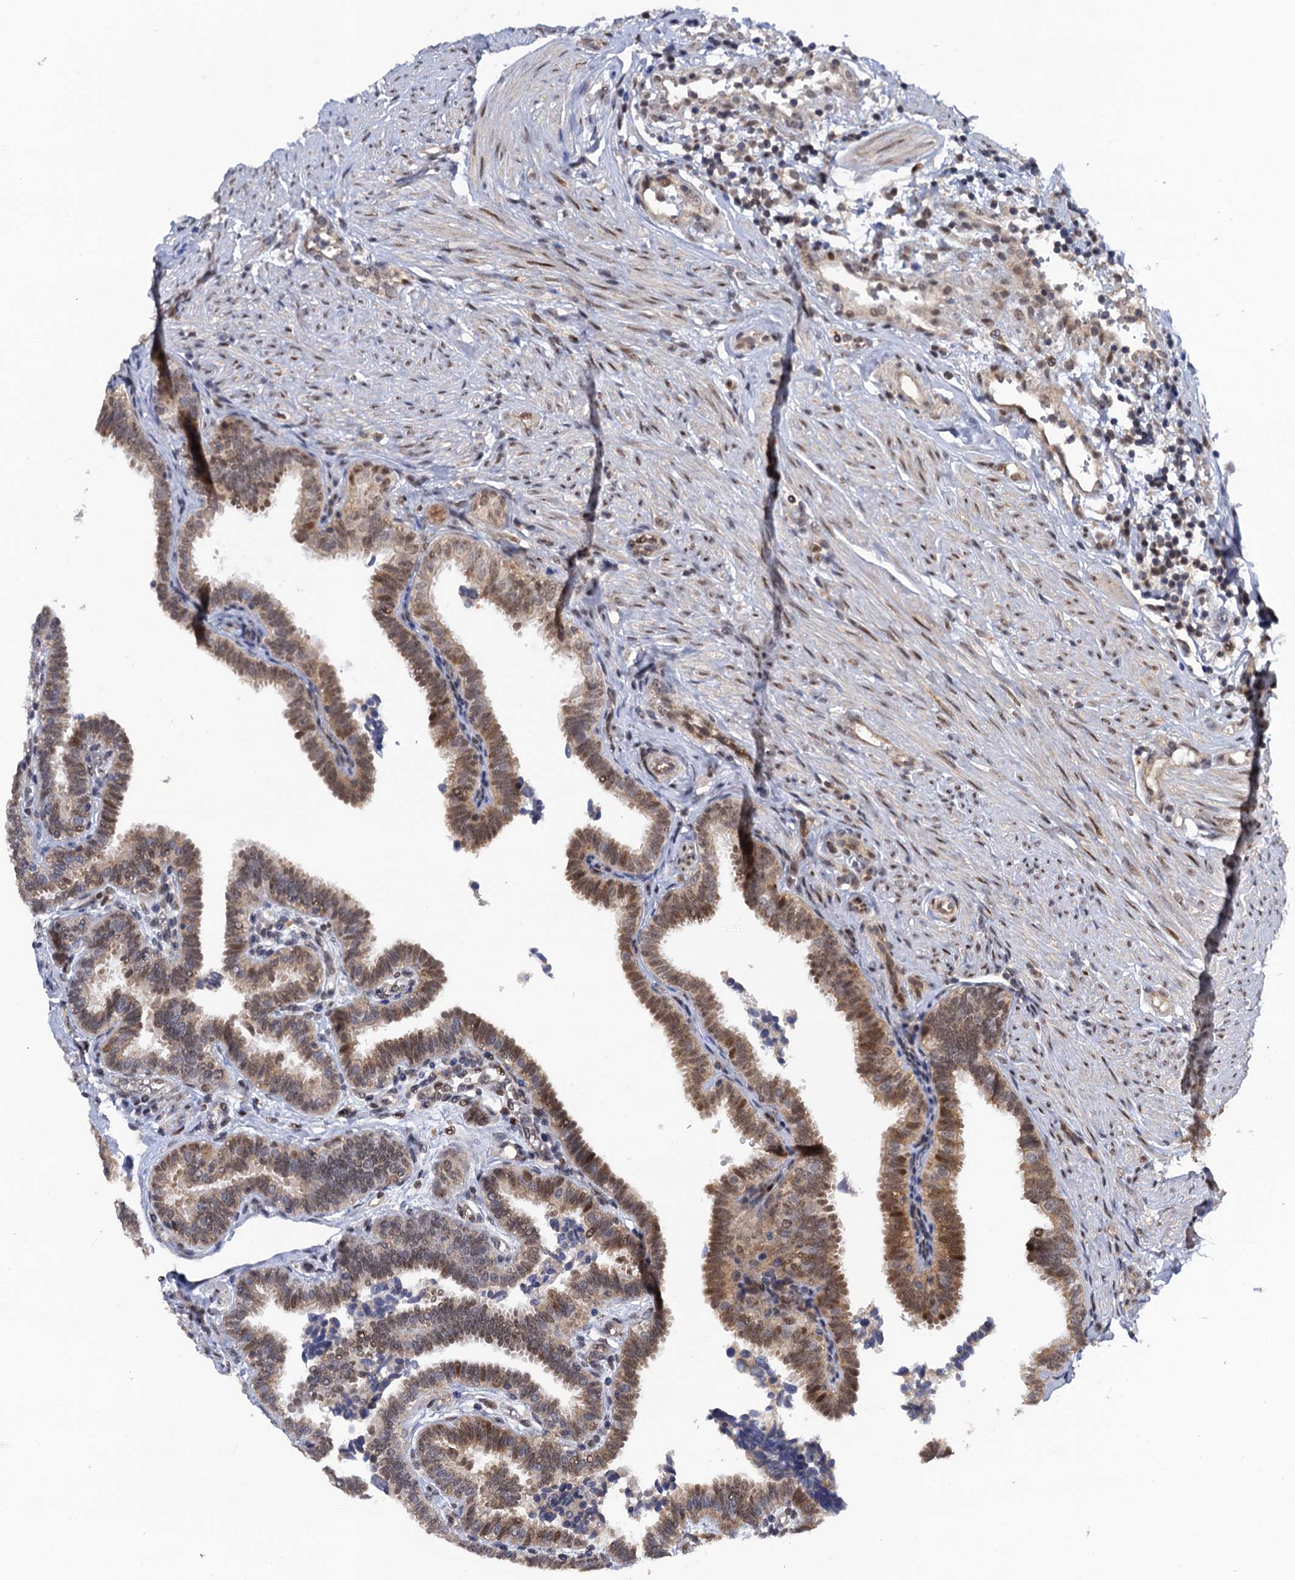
{"staining": {"intensity": "moderate", "quantity": ">75%", "location": "cytoplasmic/membranous,nuclear"}, "tissue": "fallopian tube", "cell_type": "Glandular cells", "image_type": "normal", "snomed": [{"axis": "morphology", "description": "Normal tissue, NOS"}, {"axis": "topography", "description": "Fallopian tube"}], "caption": "Immunohistochemical staining of normal fallopian tube reveals moderate cytoplasmic/membranous,nuclear protein positivity in about >75% of glandular cells.", "gene": "ZAR1L", "patient": {"sex": "female", "age": 39}}